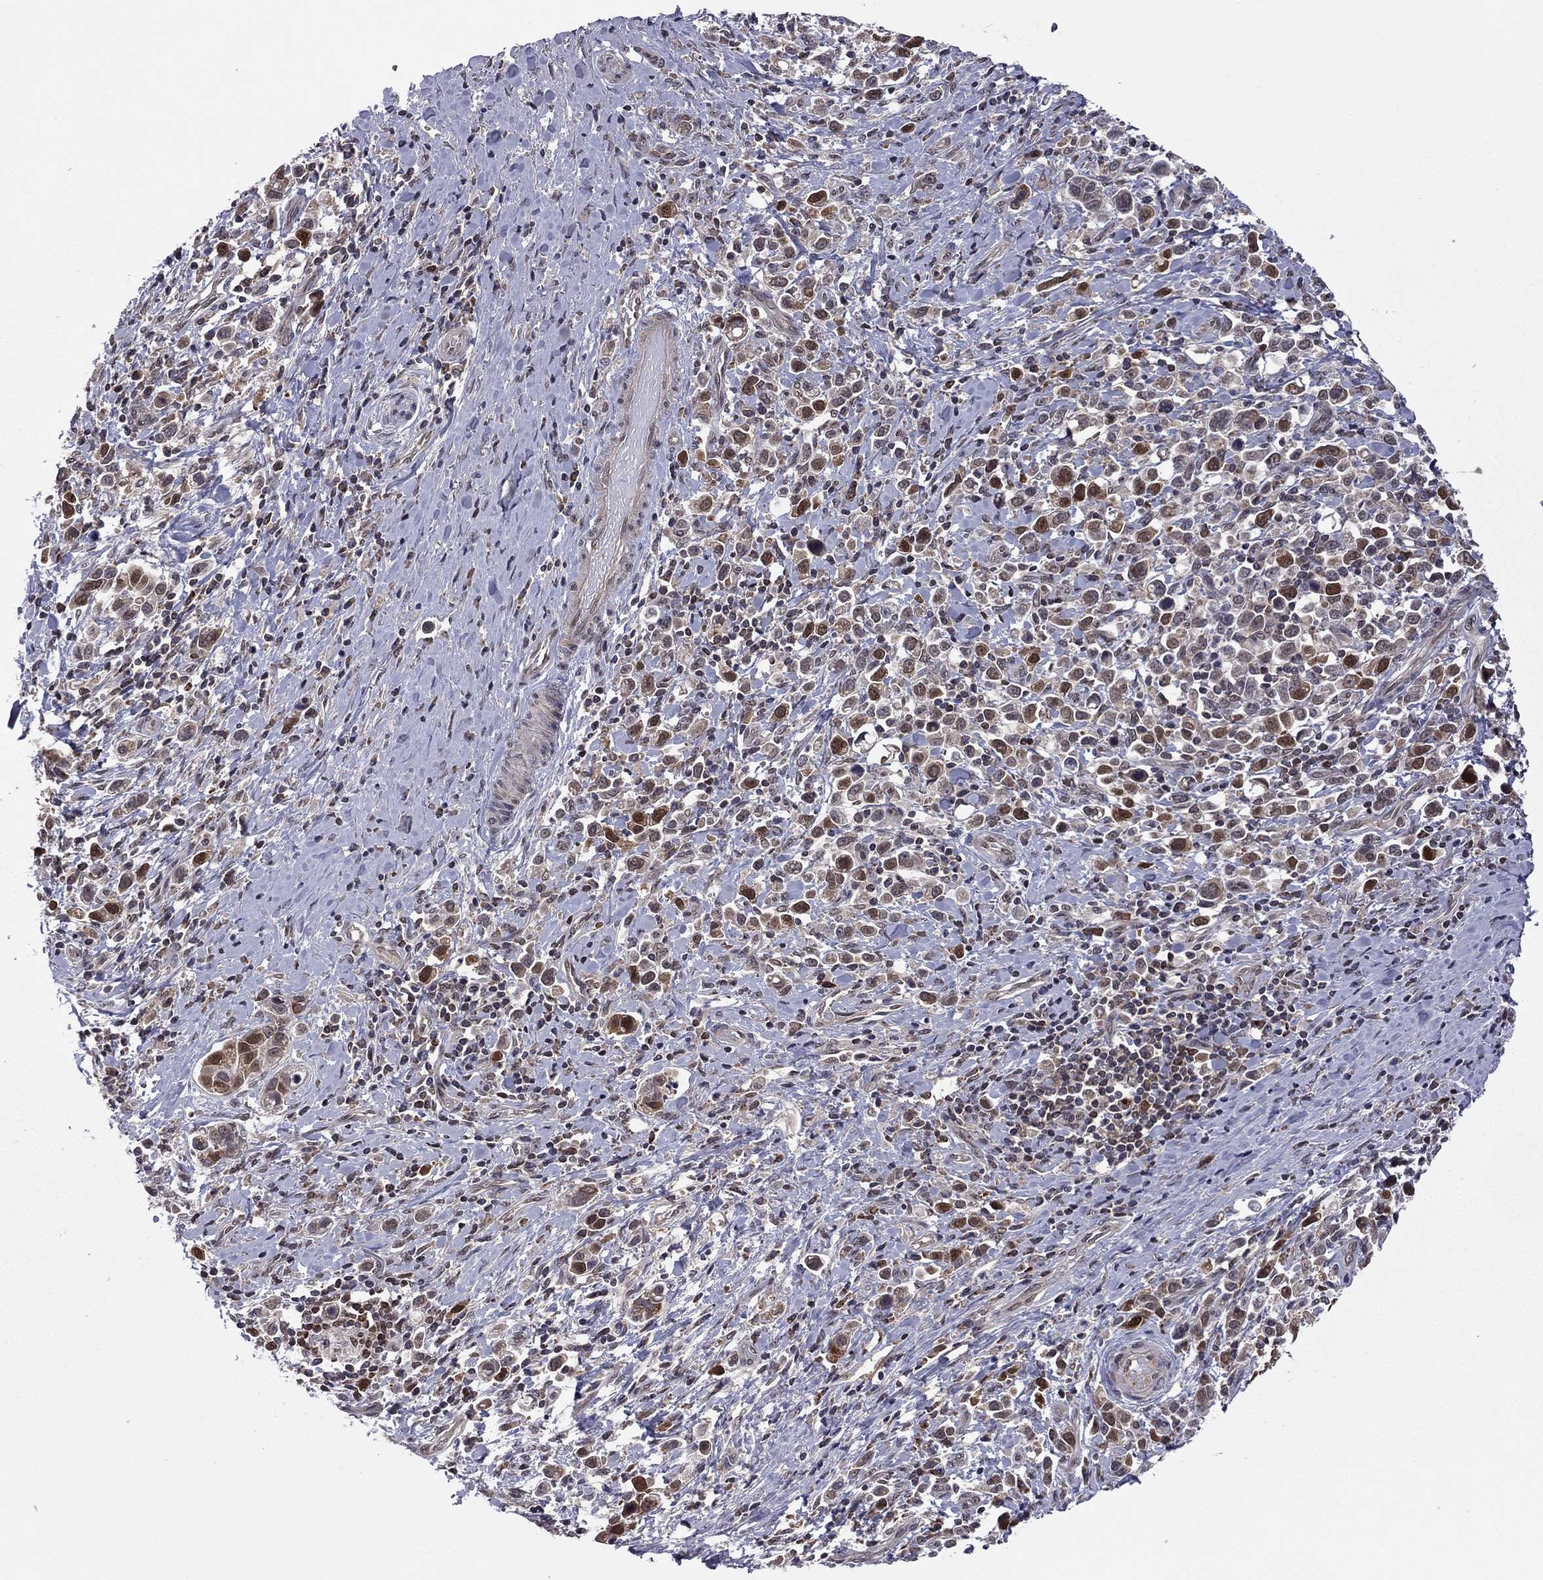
{"staining": {"intensity": "strong", "quantity": "25%-75%", "location": "cytoplasmic/membranous"}, "tissue": "stomach cancer", "cell_type": "Tumor cells", "image_type": "cancer", "snomed": [{"axis": "morphology", "description": "Adenocarcinoma, NOS"}, {"axis": "topography", "description": "Stomach"}], "caption": "Stomach cancer stained with DAB (3,3'-diaminobenzidine) immunohistochemistry (IHC) displays high levels of strong cytoplasmic/membranous expression in about 25%-75% of tumor cells.", "gene": "GPAA1", "patient": {"sex": "male", "age": 93}}